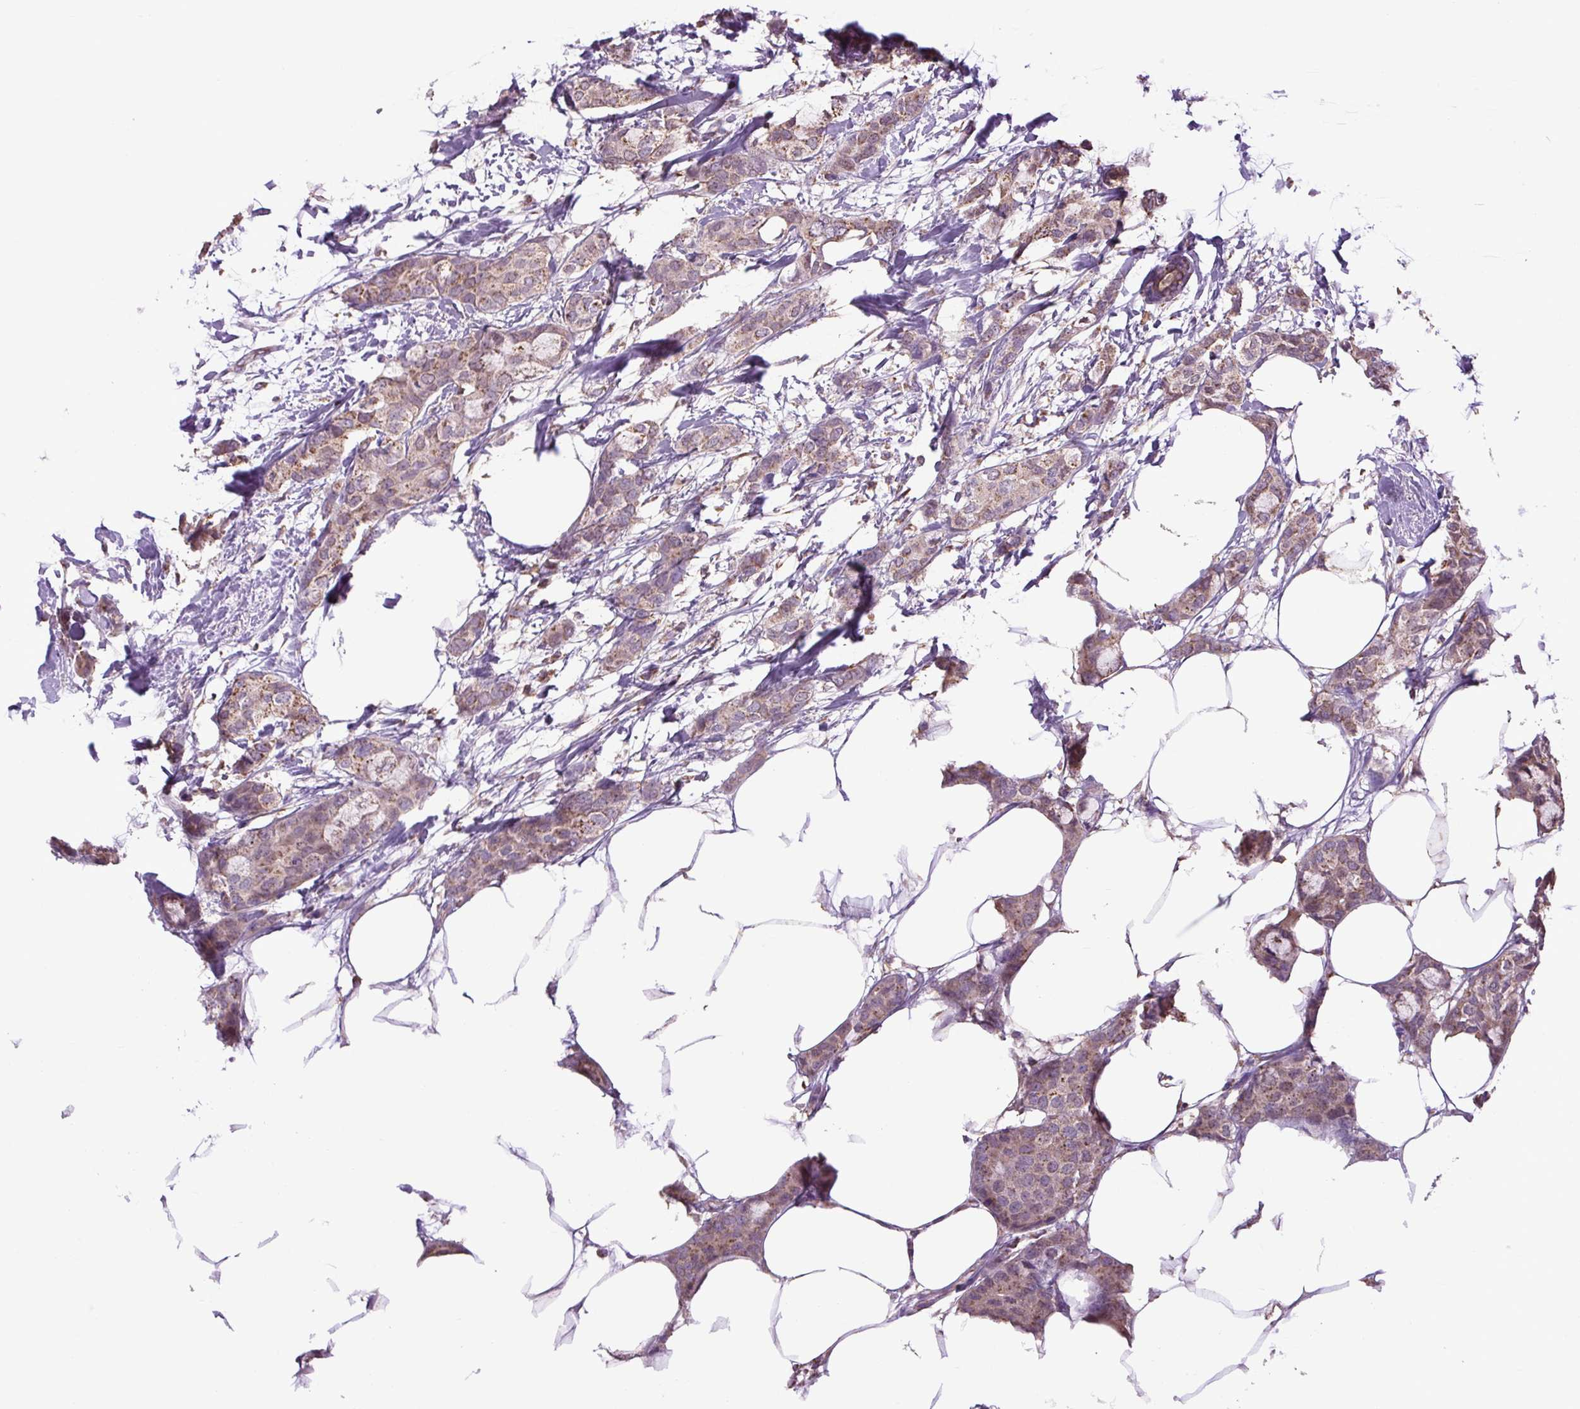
{"staining": {"intensity": "weak", "quantity": ">75%", "location": "cytoplasmic/membranous"}, "tissue": "breast cancer", "cell_type": "Tumor cells", "image_type": "cancer", "snomed": [{"axis": "morphology", "description": "Duct carcinoma"}, {"axis": "topography", "description": "Breast"}], "caption": "Weak cytoplasmic/membranous staining for a protein is identified in approximately >75% of tumor cells of breast cancer (intraductal carcinoma) using immunohistochemistry (IHC).", "gene": "PLCG1", "patient": {"sex": "female", "age": 73}}